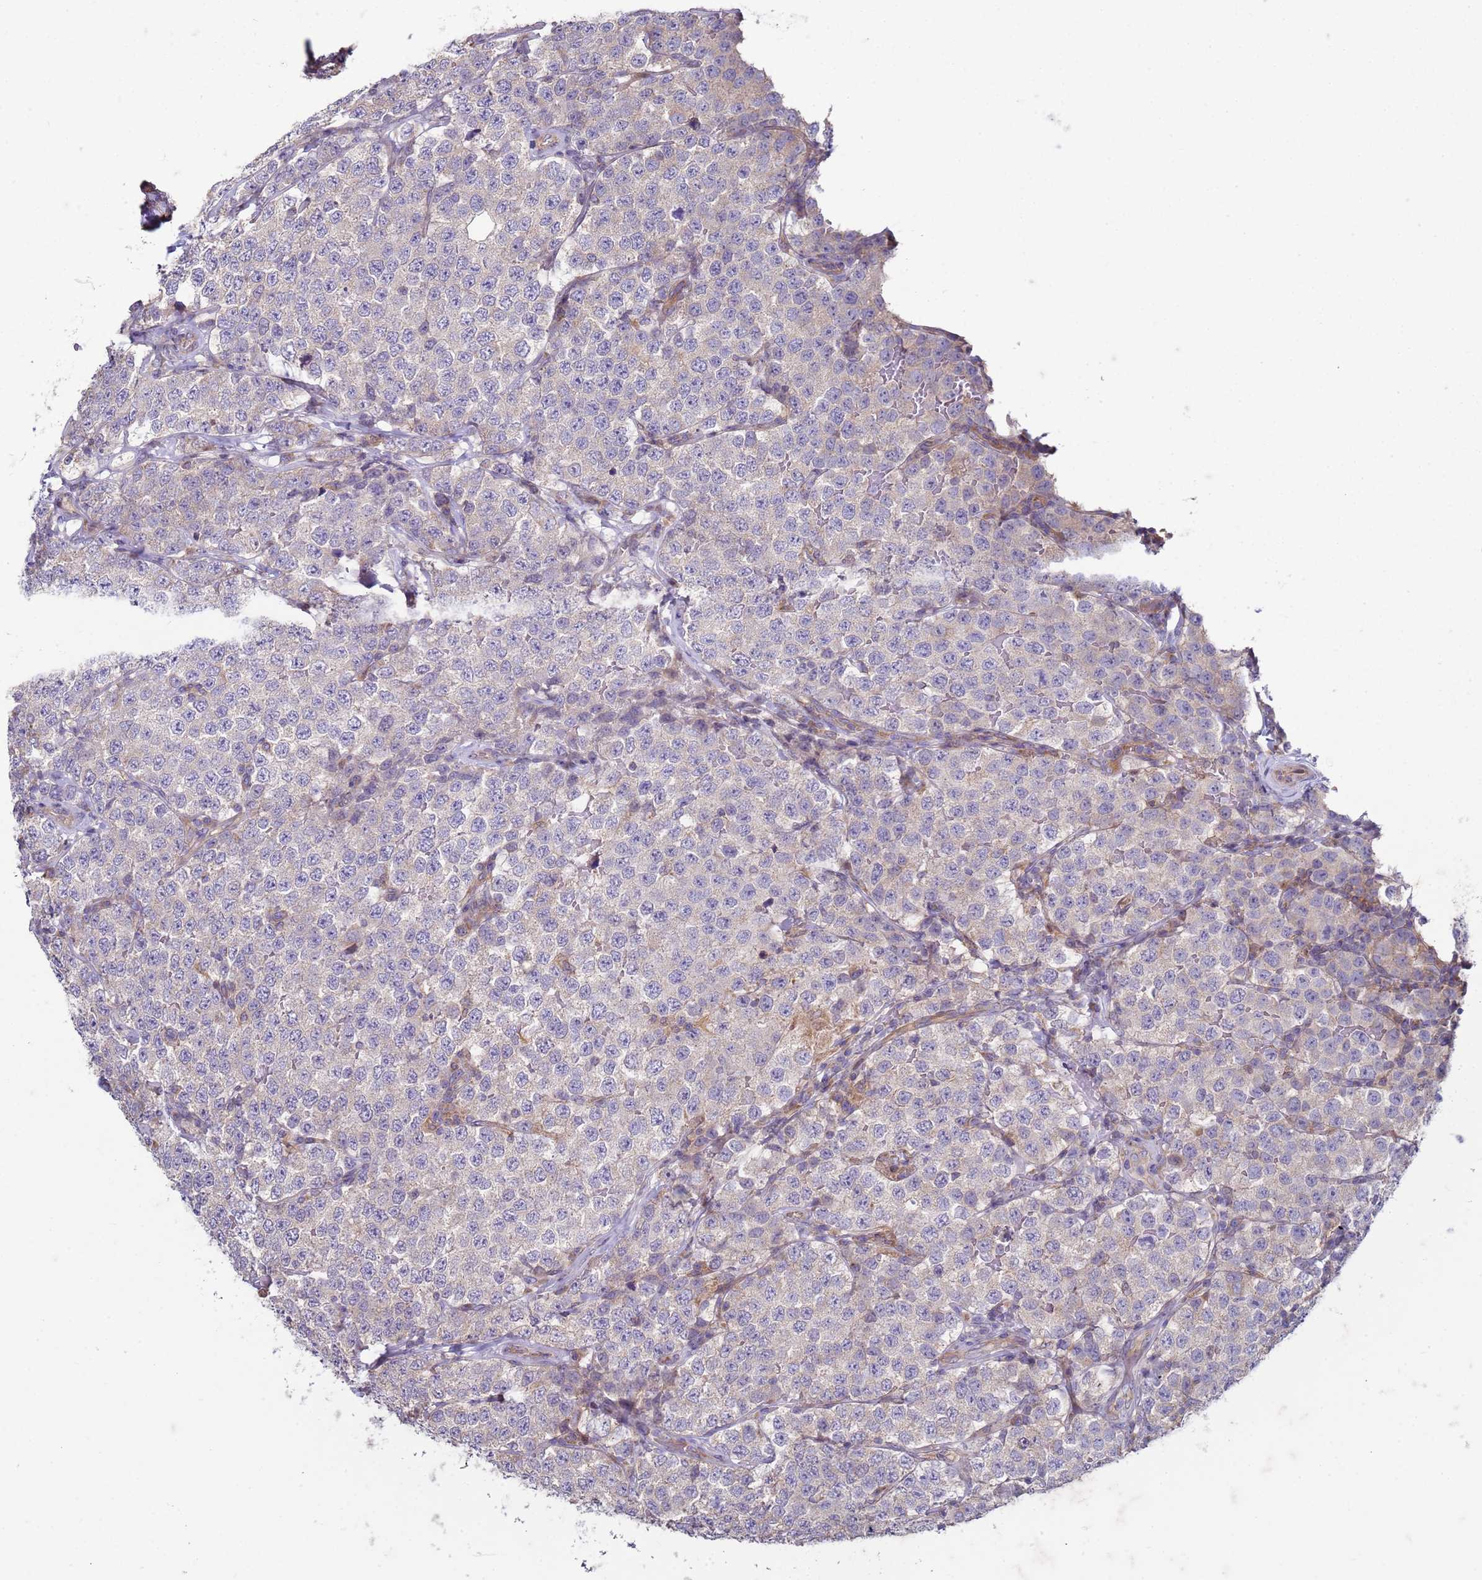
{"staining": {"intensity": "negative", "quantity": "none", "location": "none"}, "tissue": "testis cancer", "cell_type": "Tumor cells", "image_type": "cancer", "snomed": [{"axis": "morphology", "description": "Seminoma, NOS"}, {"axis": "topography", "description": "Testis"}], "caption": "DAB (3,3'-diaminobenzidine) immunohistochemical staining of testis seminoma exhibits no significant staining in tumor cells.", "gene": "DIP2B", "patient": {"sex": "male", "age": 34}}